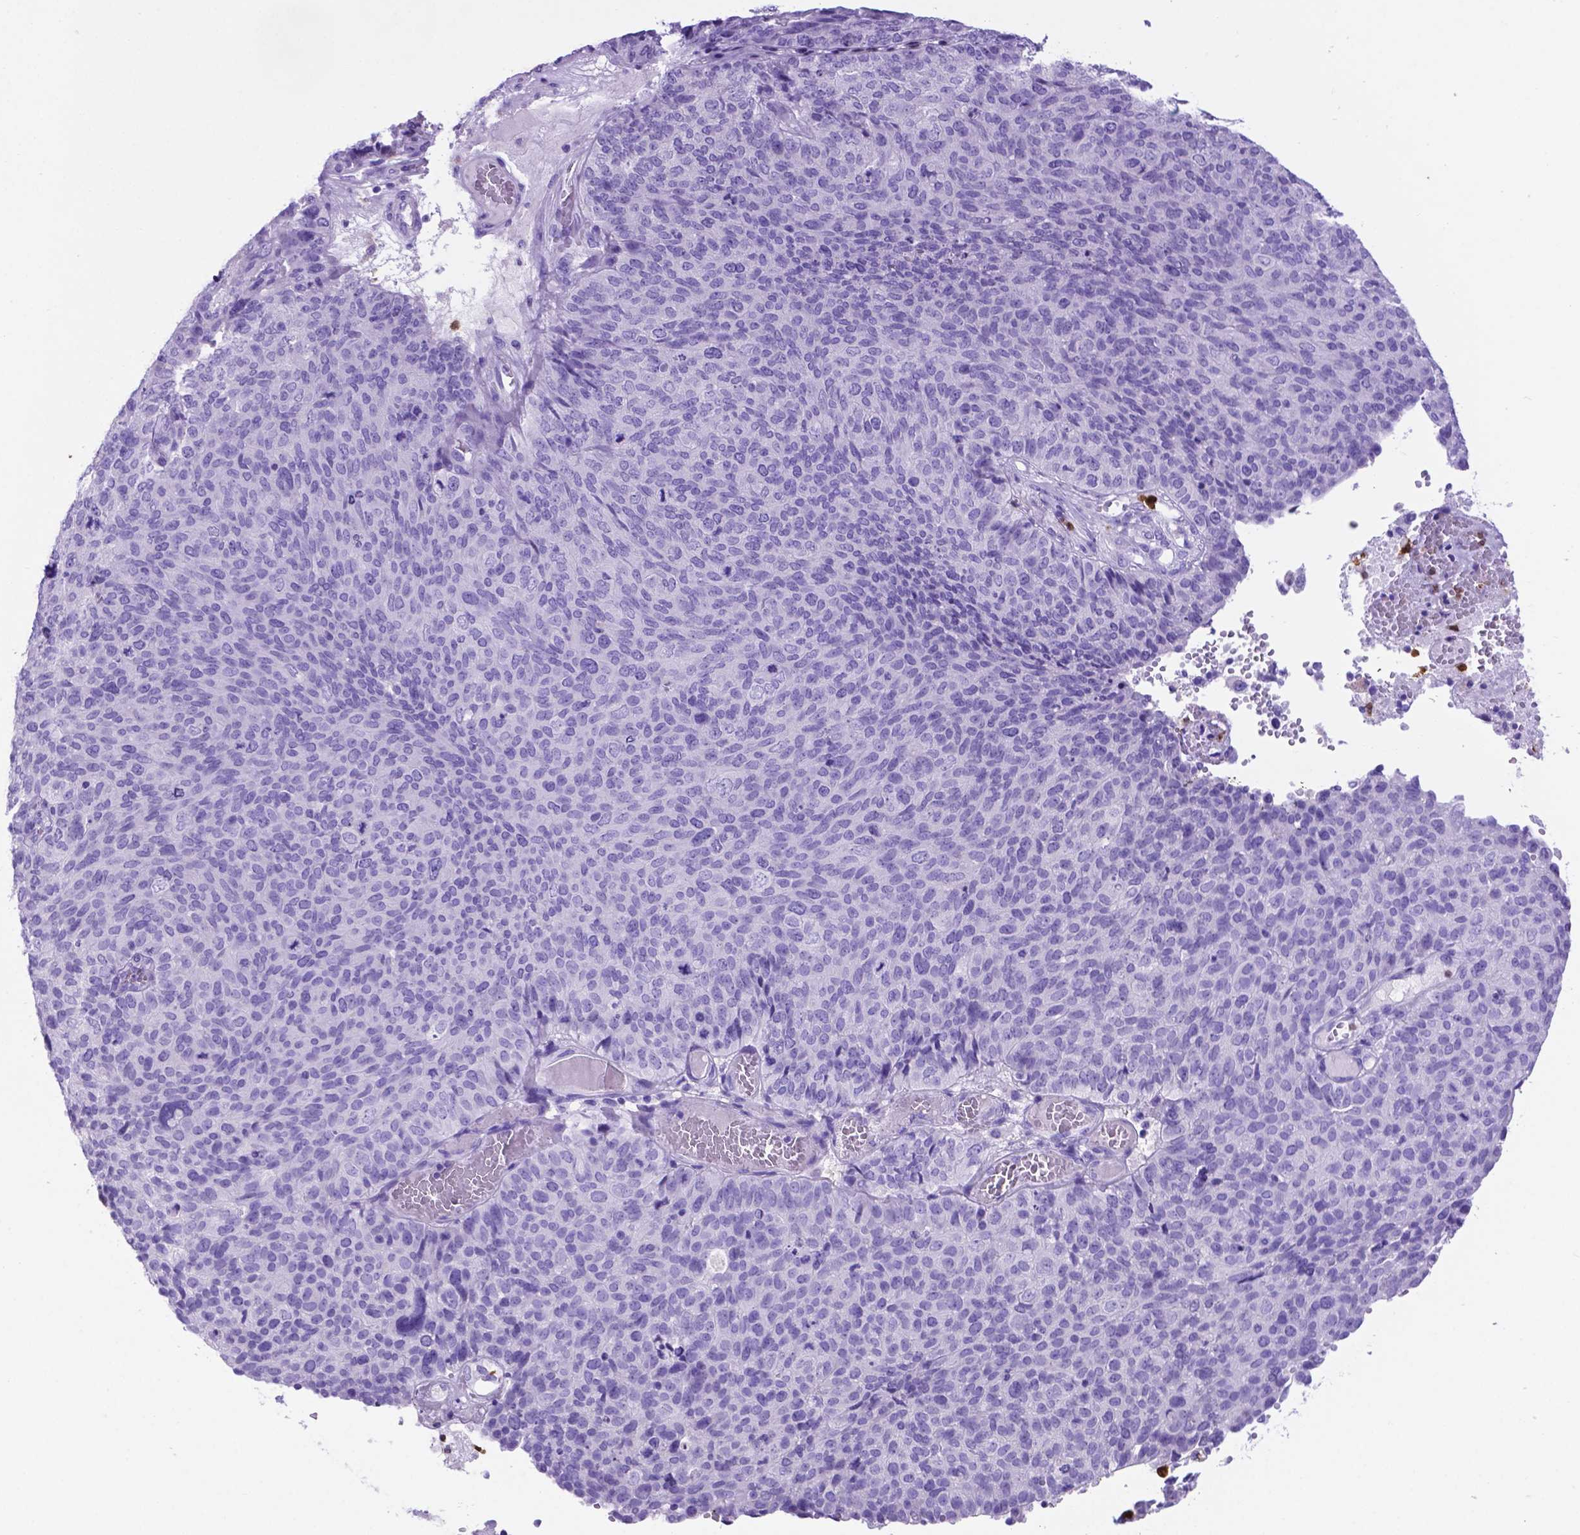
{"staining": {"intensity": "negative", "quantity": "none", "location": "none"}, "tissue": "ovarian cancer", "cell_type": "Tumor cells", "image_type": "cancer", "snomed": [{"axis": "morphology", "description": "Carcinoma, endometroid"}, {"axis": "topography", "description": "Ovary"}], "caption": "Human ovarian cancer (endometroid carcinoma) stained for a protein using IHC reveals no staining in tumor cells.", "gene": "LZTR1", "patient": {"sex": "female", "age": 58}}